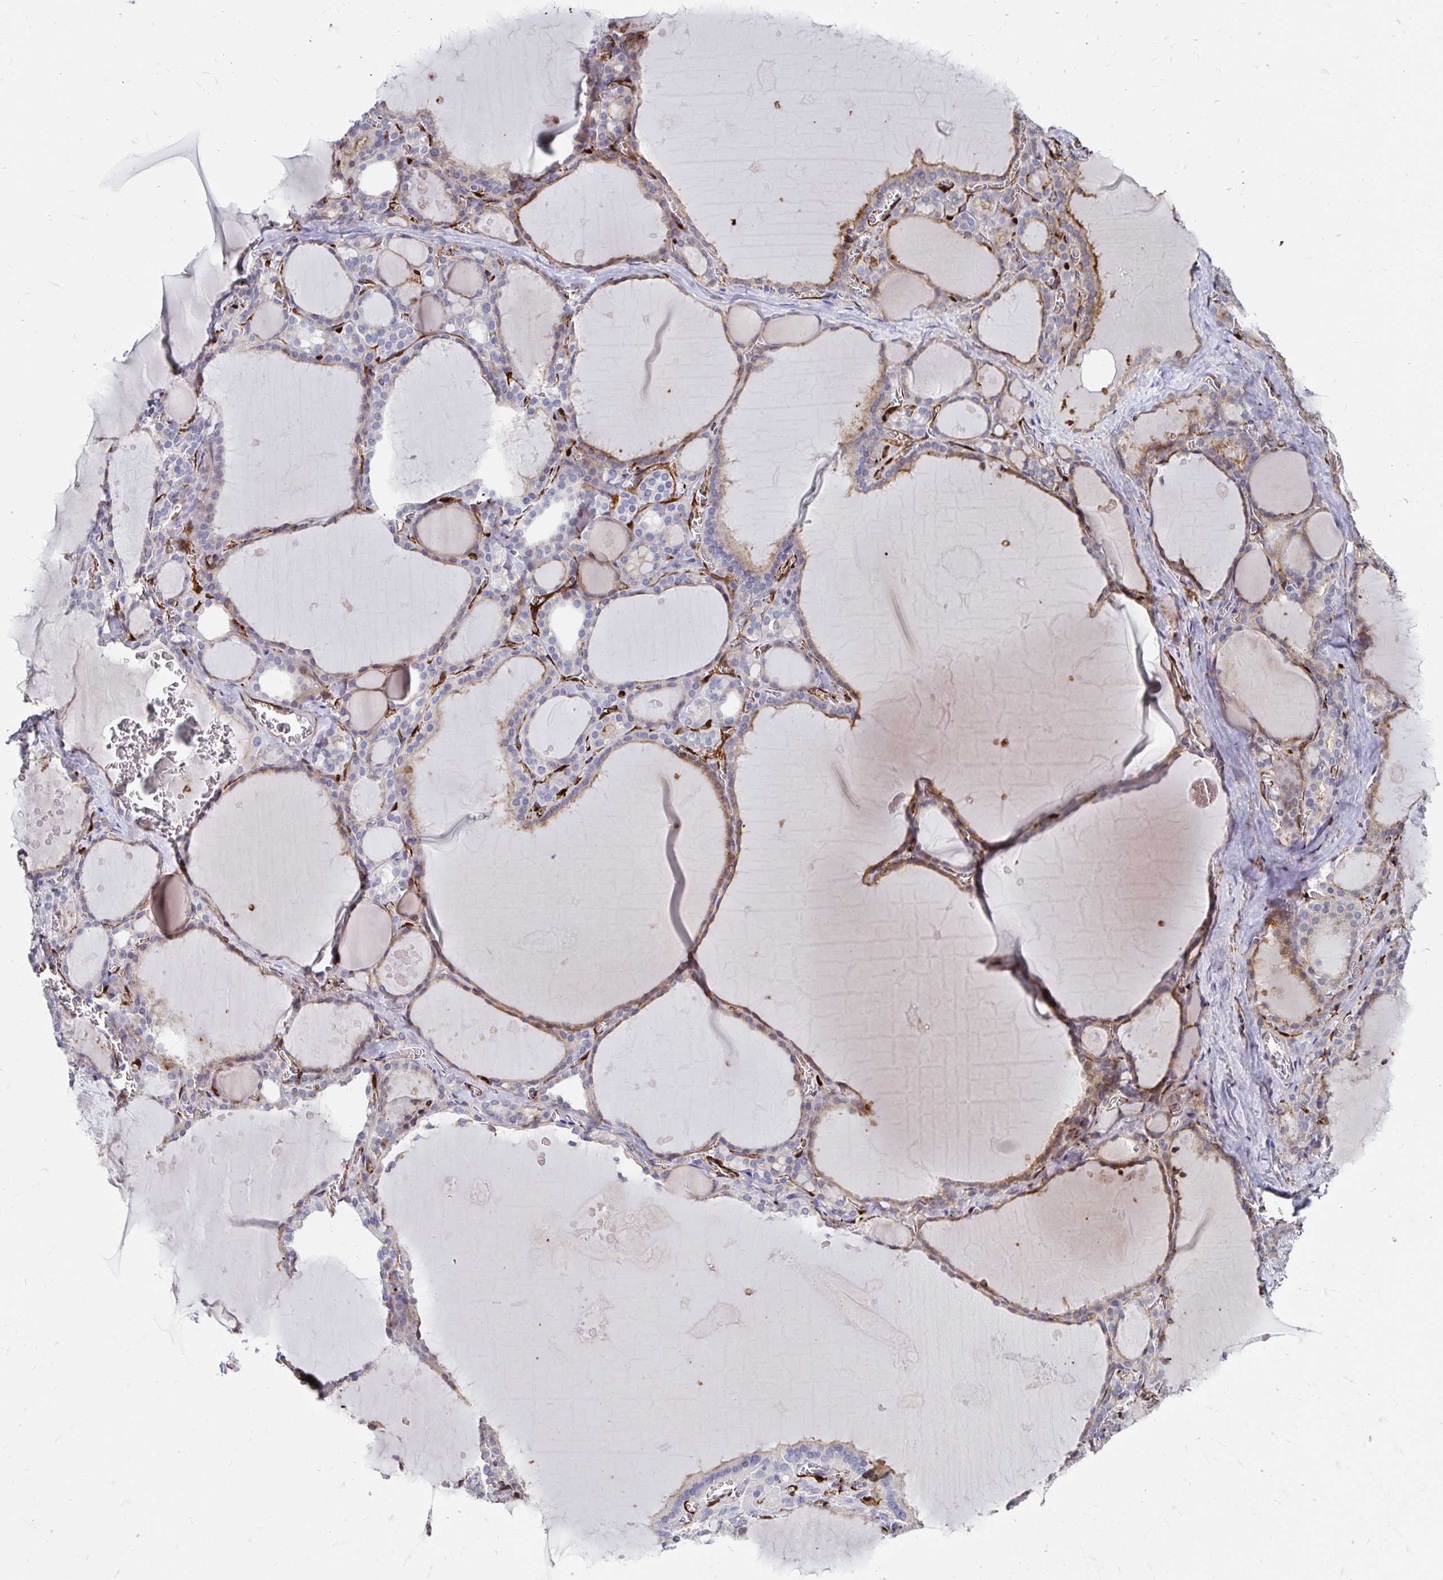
{"staining": {"intensity": "moderate", "quantity": "25%-75%", "location": "cytoplasmic/membranous"}, "tissue": "thyroid gland", "cell_type": "Glandular cells", "image_type": "normal", "snomed": [{"axis": "morphology", "description": "Normal tissue, NOS"}, {"axis": "topography", "description": "Thyroid gland"}], "caption": "DAB immunohistochemical staining of unremarkable human thyroid gland displays moderate cytoplasmic/membranous protein expression in about 25%-75% of glandular cells.", "gene": "CDKL1", "patient": {"sex": "male", "age": 56}}